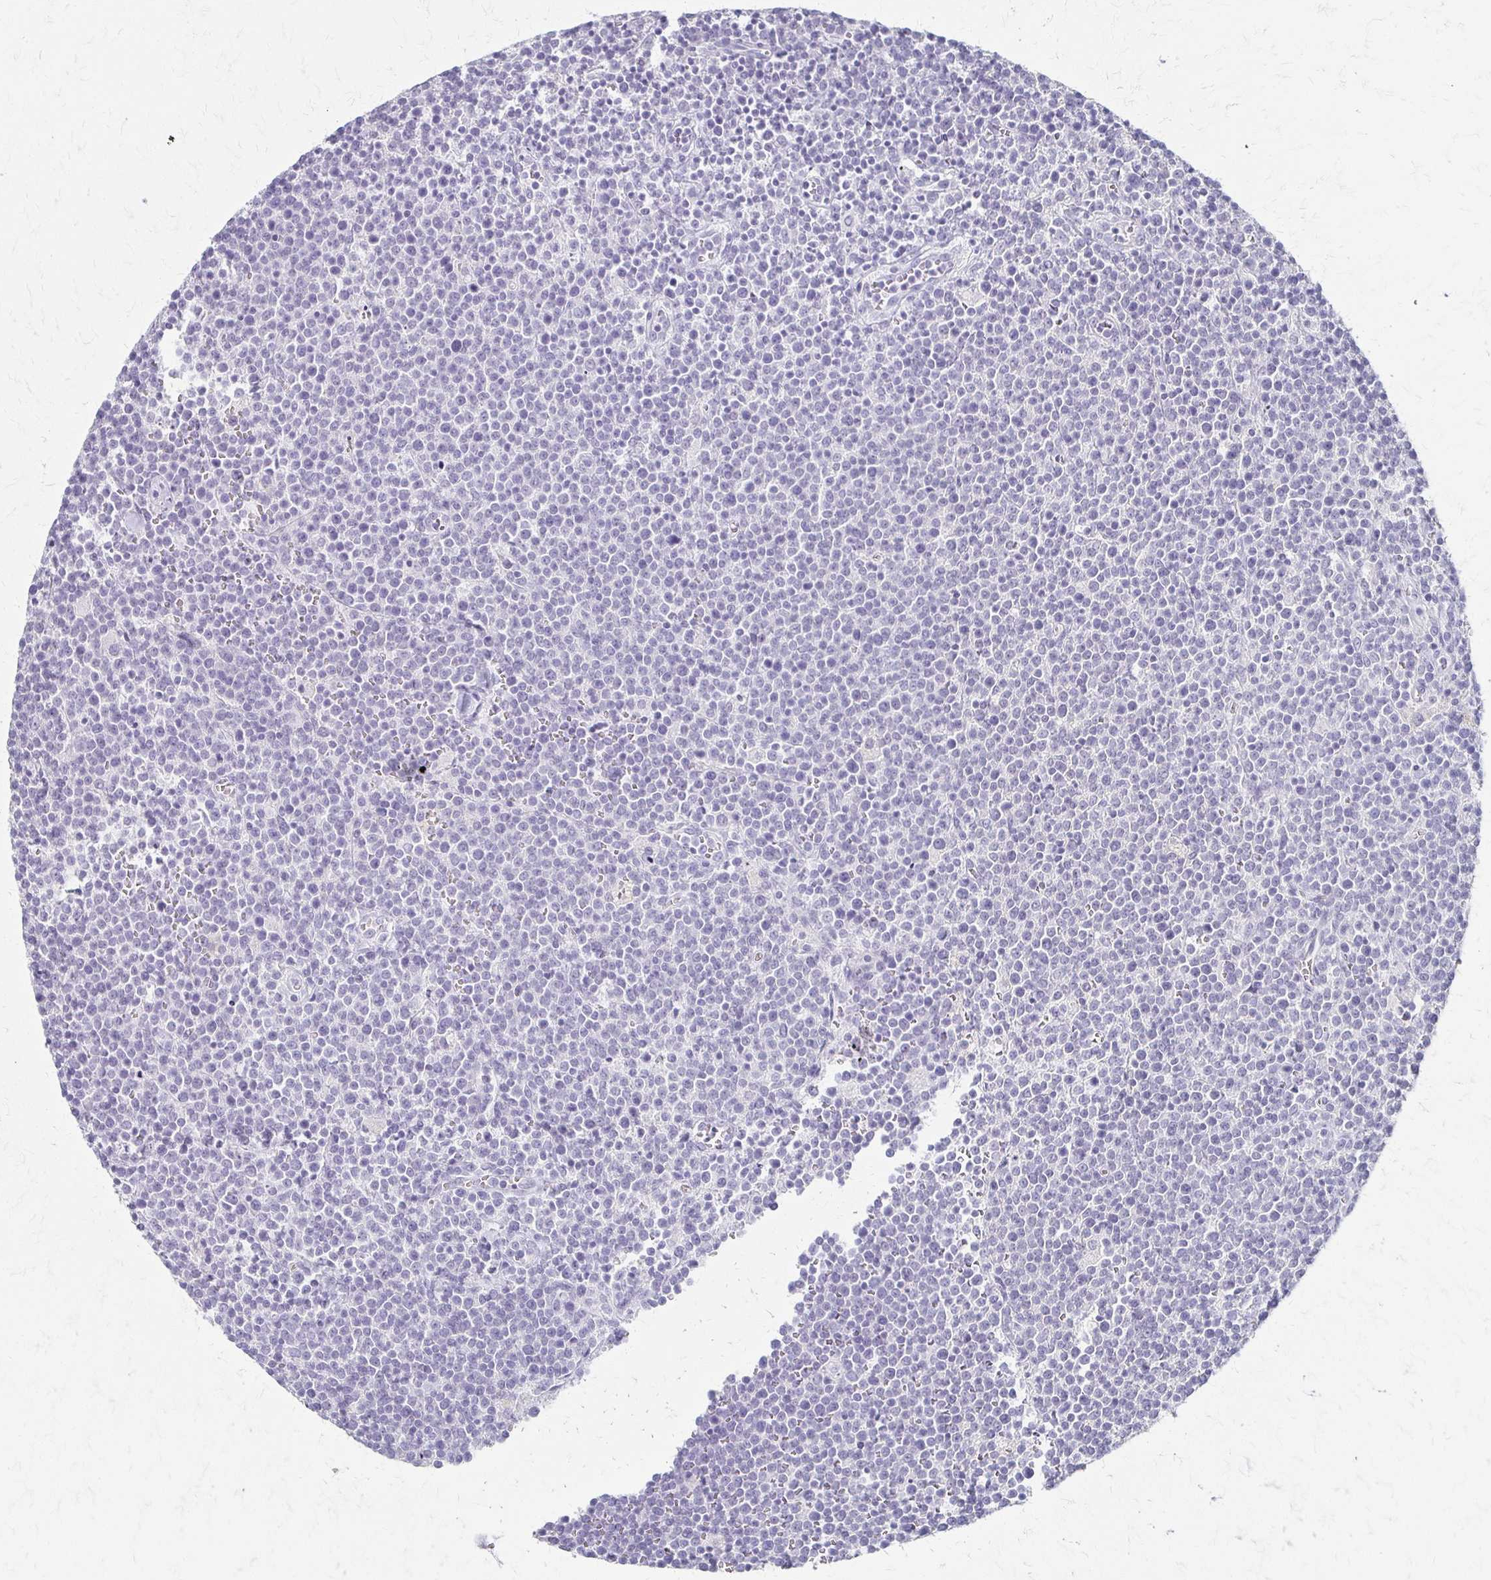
{"staining": {"intensity": "negative", "quantity": "none", "location": "none"}, "tissue": "lymphoma", "cell_type": "Tumor cells", "image_type": "cancer", "snomed": [{"axis": "morphology", "description": "Malignant lymphoma, non-Hodgkin's type, High grade"}, {"axis": "topography", "description": "Lymph node"}], "caption": "IHC image of neoplastic tissue: human high-grade malignant lymphoma, non-Hodgkin's type stained with DAB reveals no significant protein expression in tumor cells. (Stains: DAB IHC with hematoxylin counter stain, Microscopy: brightfield microscopy at high magnification).", "gene": "ACP5", "patient": {"sex": "male", "age": 61}}